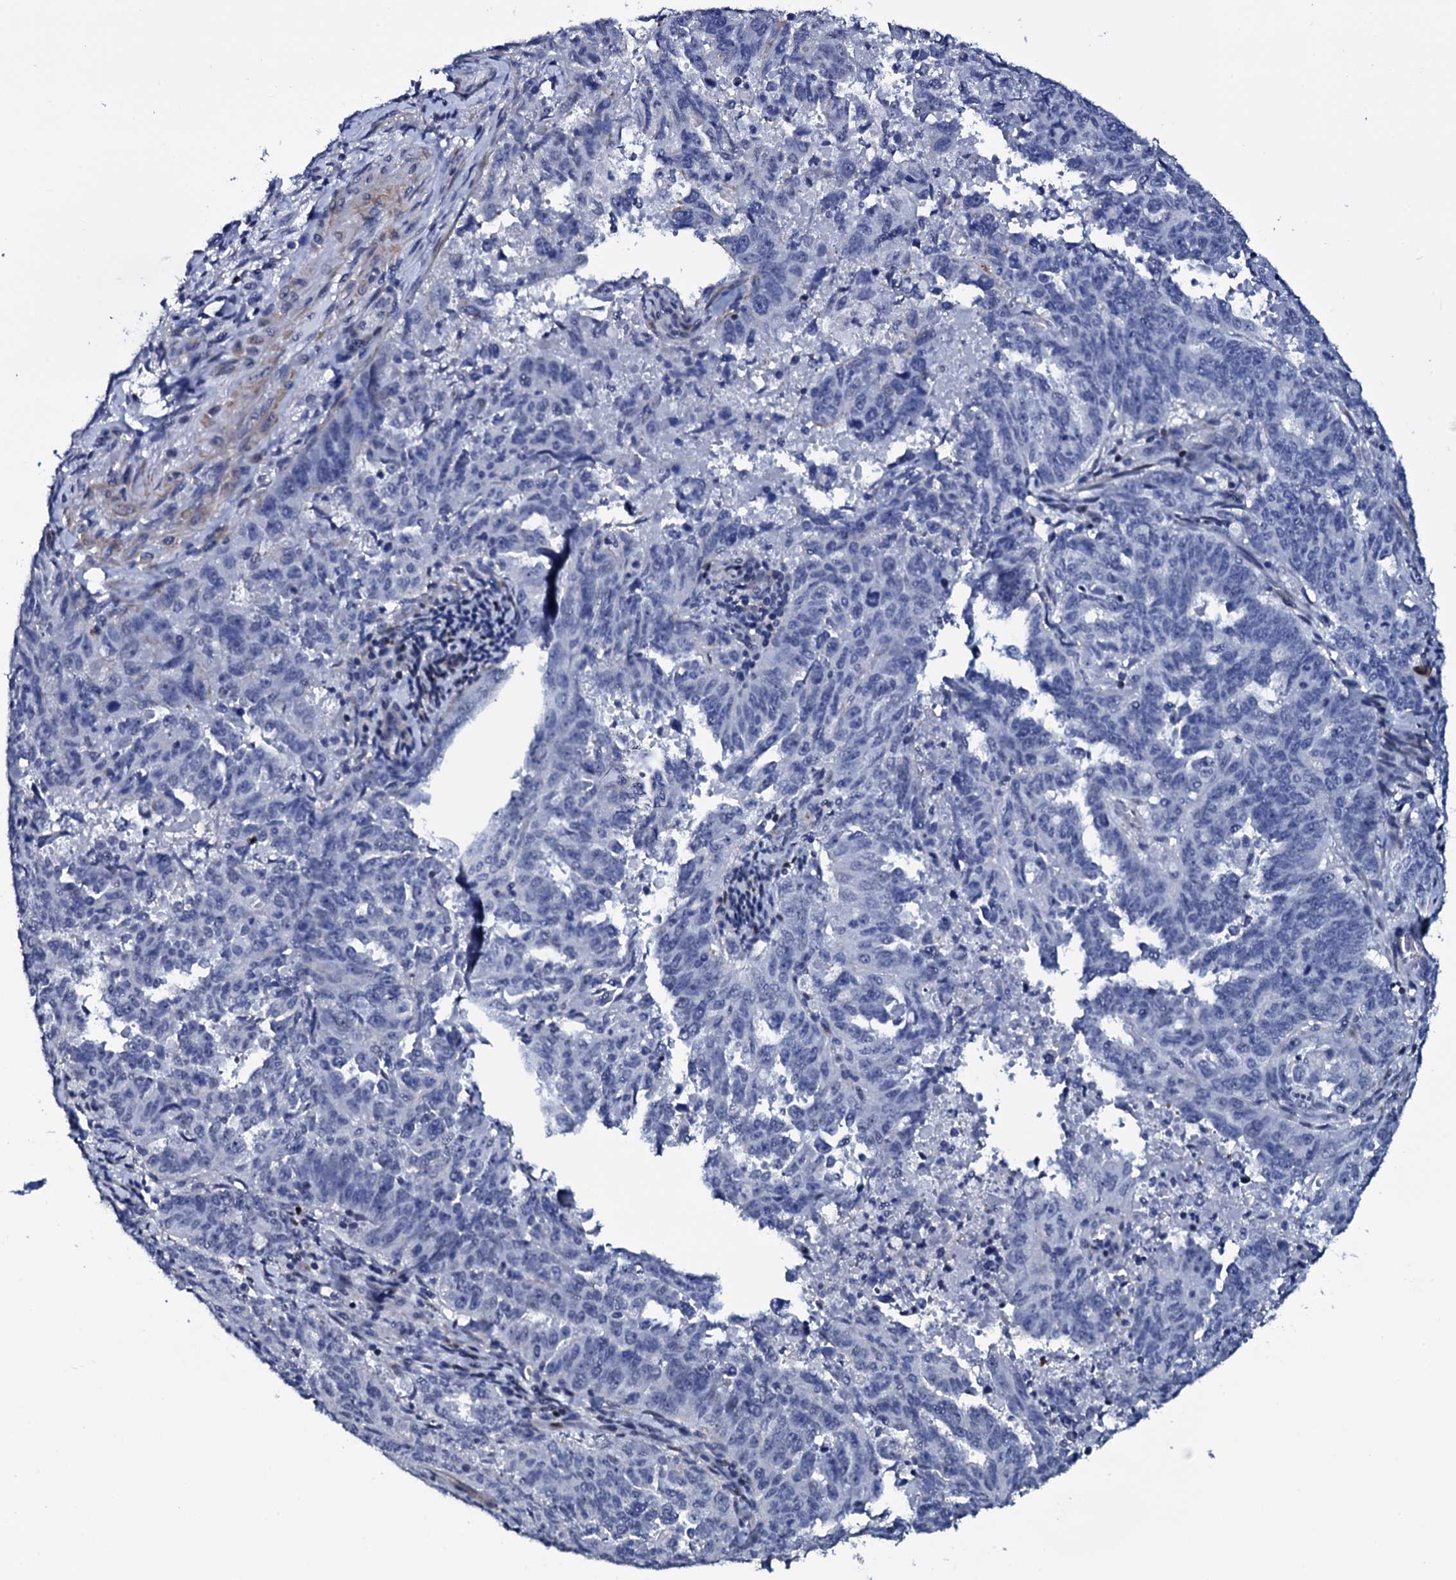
{"staining": {"intensity": "negative", "quantity": "none", "location": "none"}, "tissue": "endometrial cancer", "cell_type": "Tumor cells", "image_type": "cancer", "snomed": [{"axis": "morphology", "description": "Adenocarcinoma, NOS"}, {"axis": "topography", "description": "Endometrium"}], "caption": "Immunohistochemistry (IHC) of adenocarcinoma (endometrial) demonstrates no positivity in tumor cells.", "gene": "NPM2", "patient": {"sex": "female", "age": 65}}